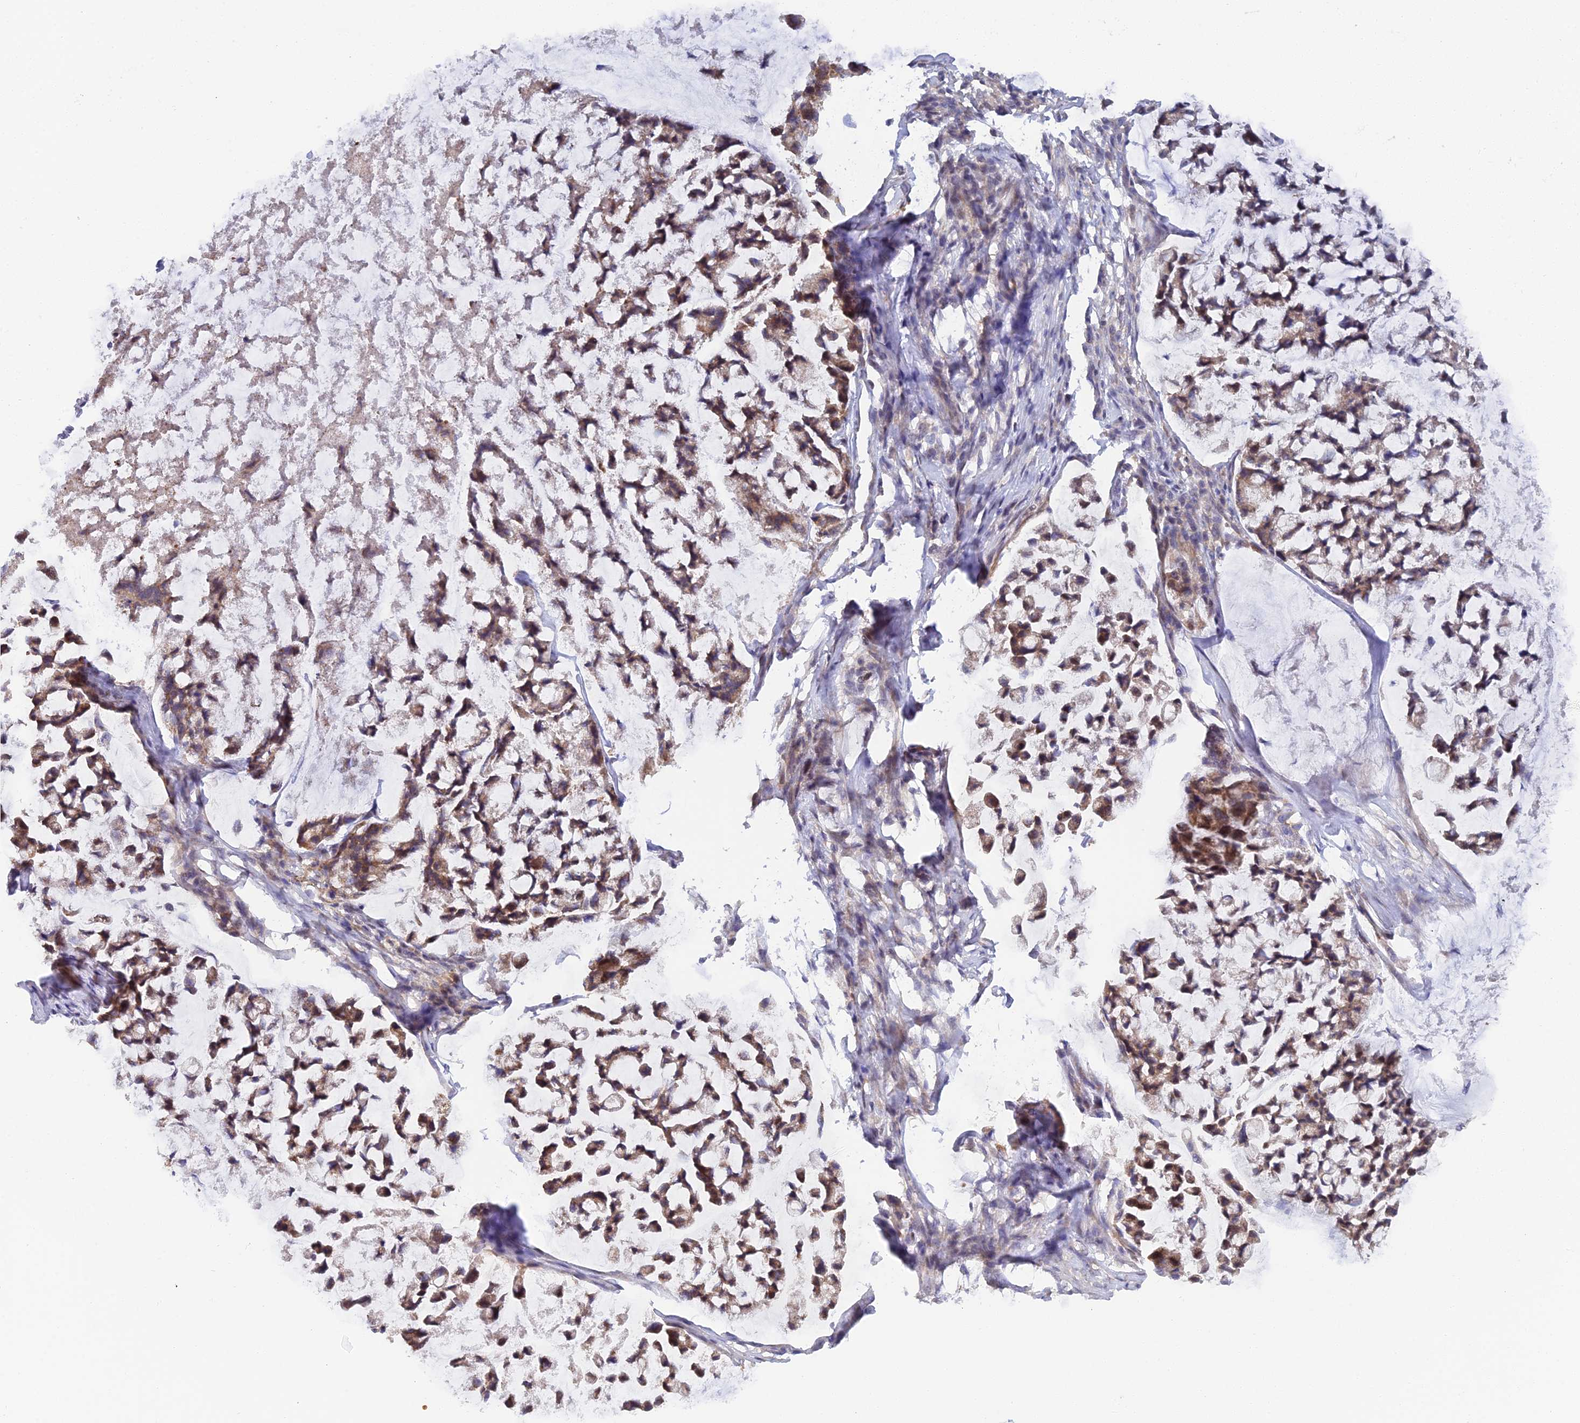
{"staining": {"intensity": "moderate", "quantity": ">75%", "location": "cytoplasmic/membranous"}, "tissue": "stomach cancer", "cell_type": "Tumor cells", "image_type": "cancer", "snomed": [{"axis": "morphology", "description": "Adenocarcinoma, NOS"}, {"axis": "topography", "description": "Stomach, lower"}], "caption": "This image exhibits immunohistochemistry (IHC) staining of stomach adenocarcinoma, with medium moderate cytoplasmic/membranous staining in about >75% of tumor cells.", "gene": "ELOA2", "patient": {"sex": "male", "age": 67}}